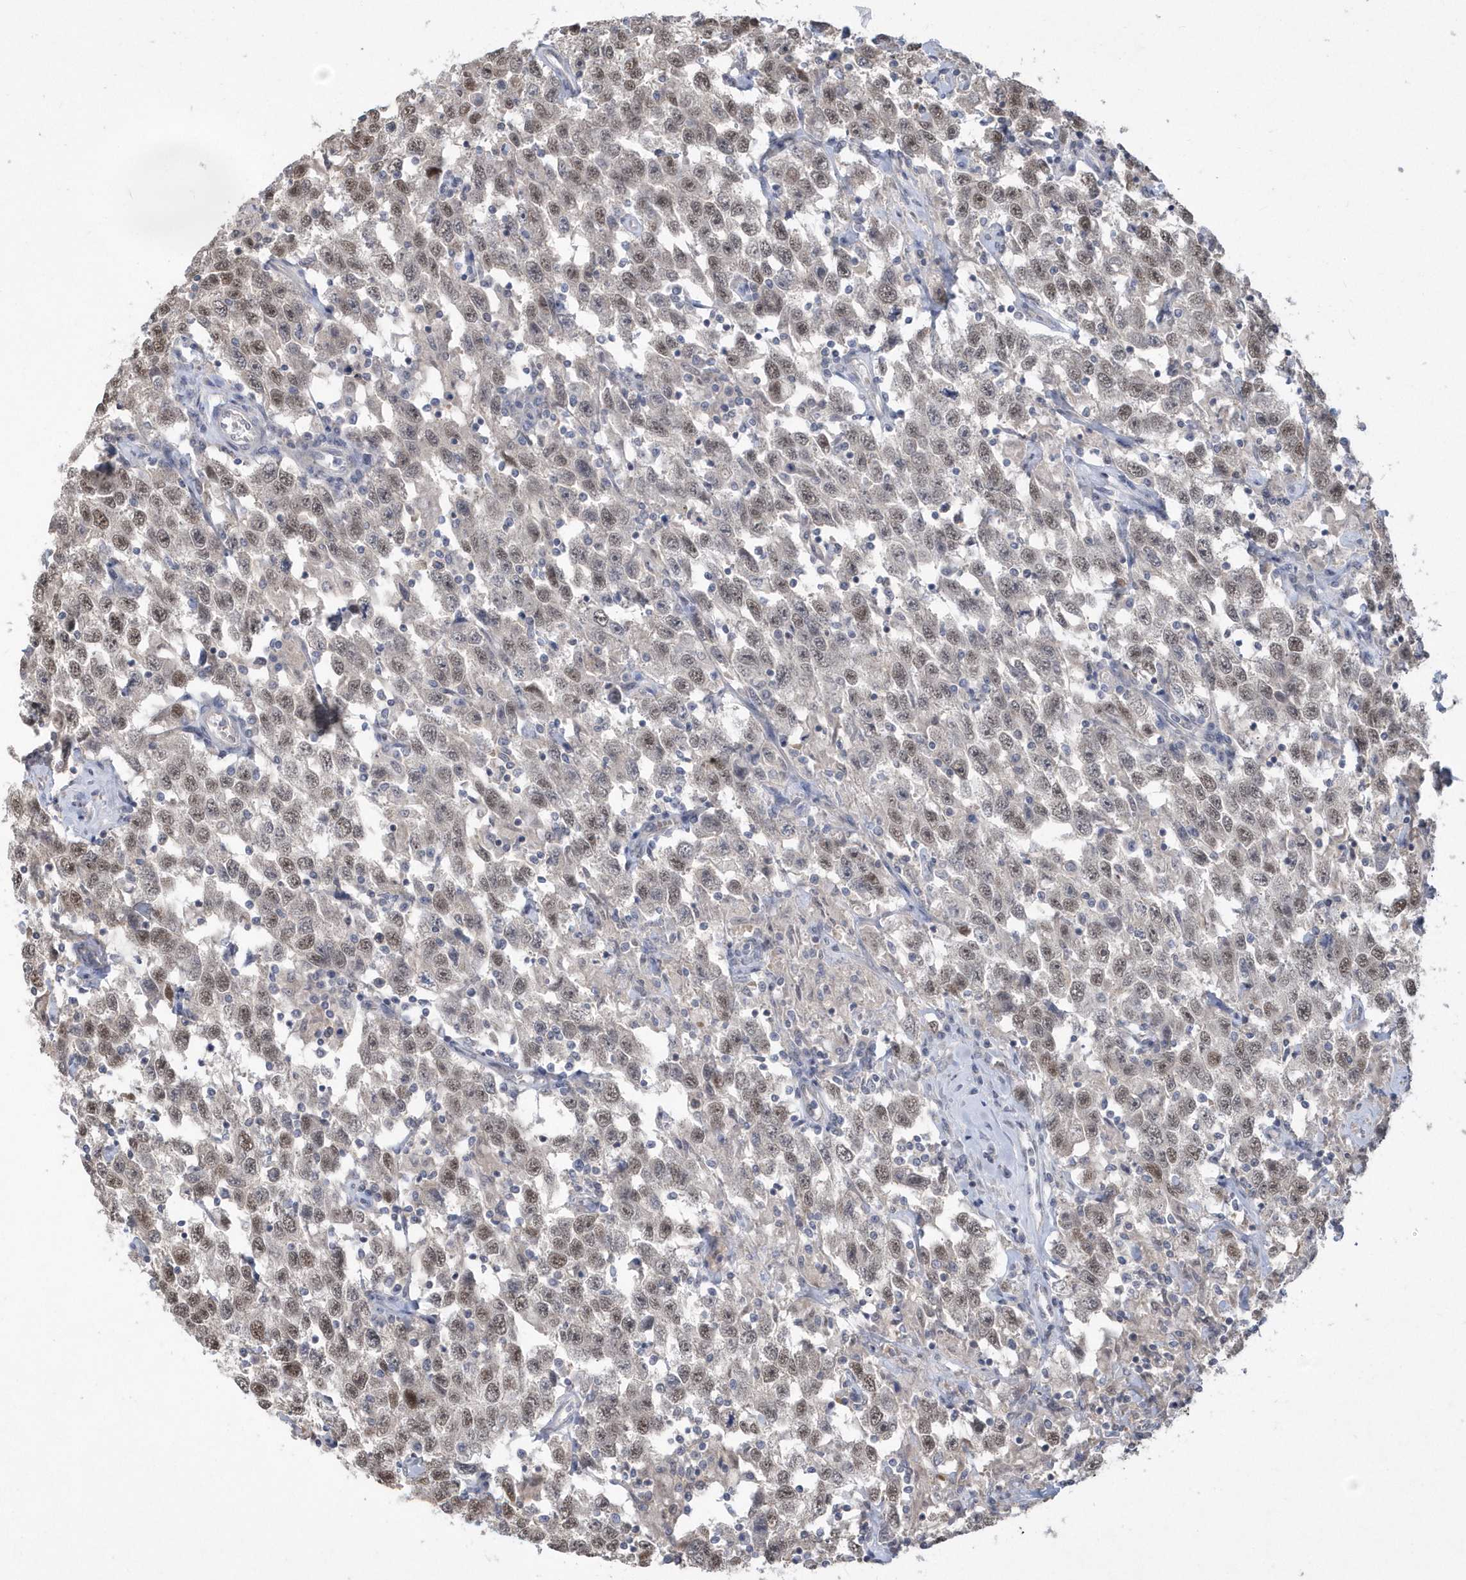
{"staining": {"intensity": "weak", "quantity": ">75%", "location": "nuclear"}, "tissue": "testis cancer", "cell_type": "Tumor cells", "image_type": "cancer", "snomed": [{"axis": "morphology", "description": "Seminoma, NOS"}, {"axis": "topography", "description": "Testis"}], "caption": "Protein expression analysis of testis cancer (seminoma) exhibits weak nuclear positivity in about >75% of tumor cells.", "gene": "TSPEAR", "patient": {"sex": "male", "age": 41}}